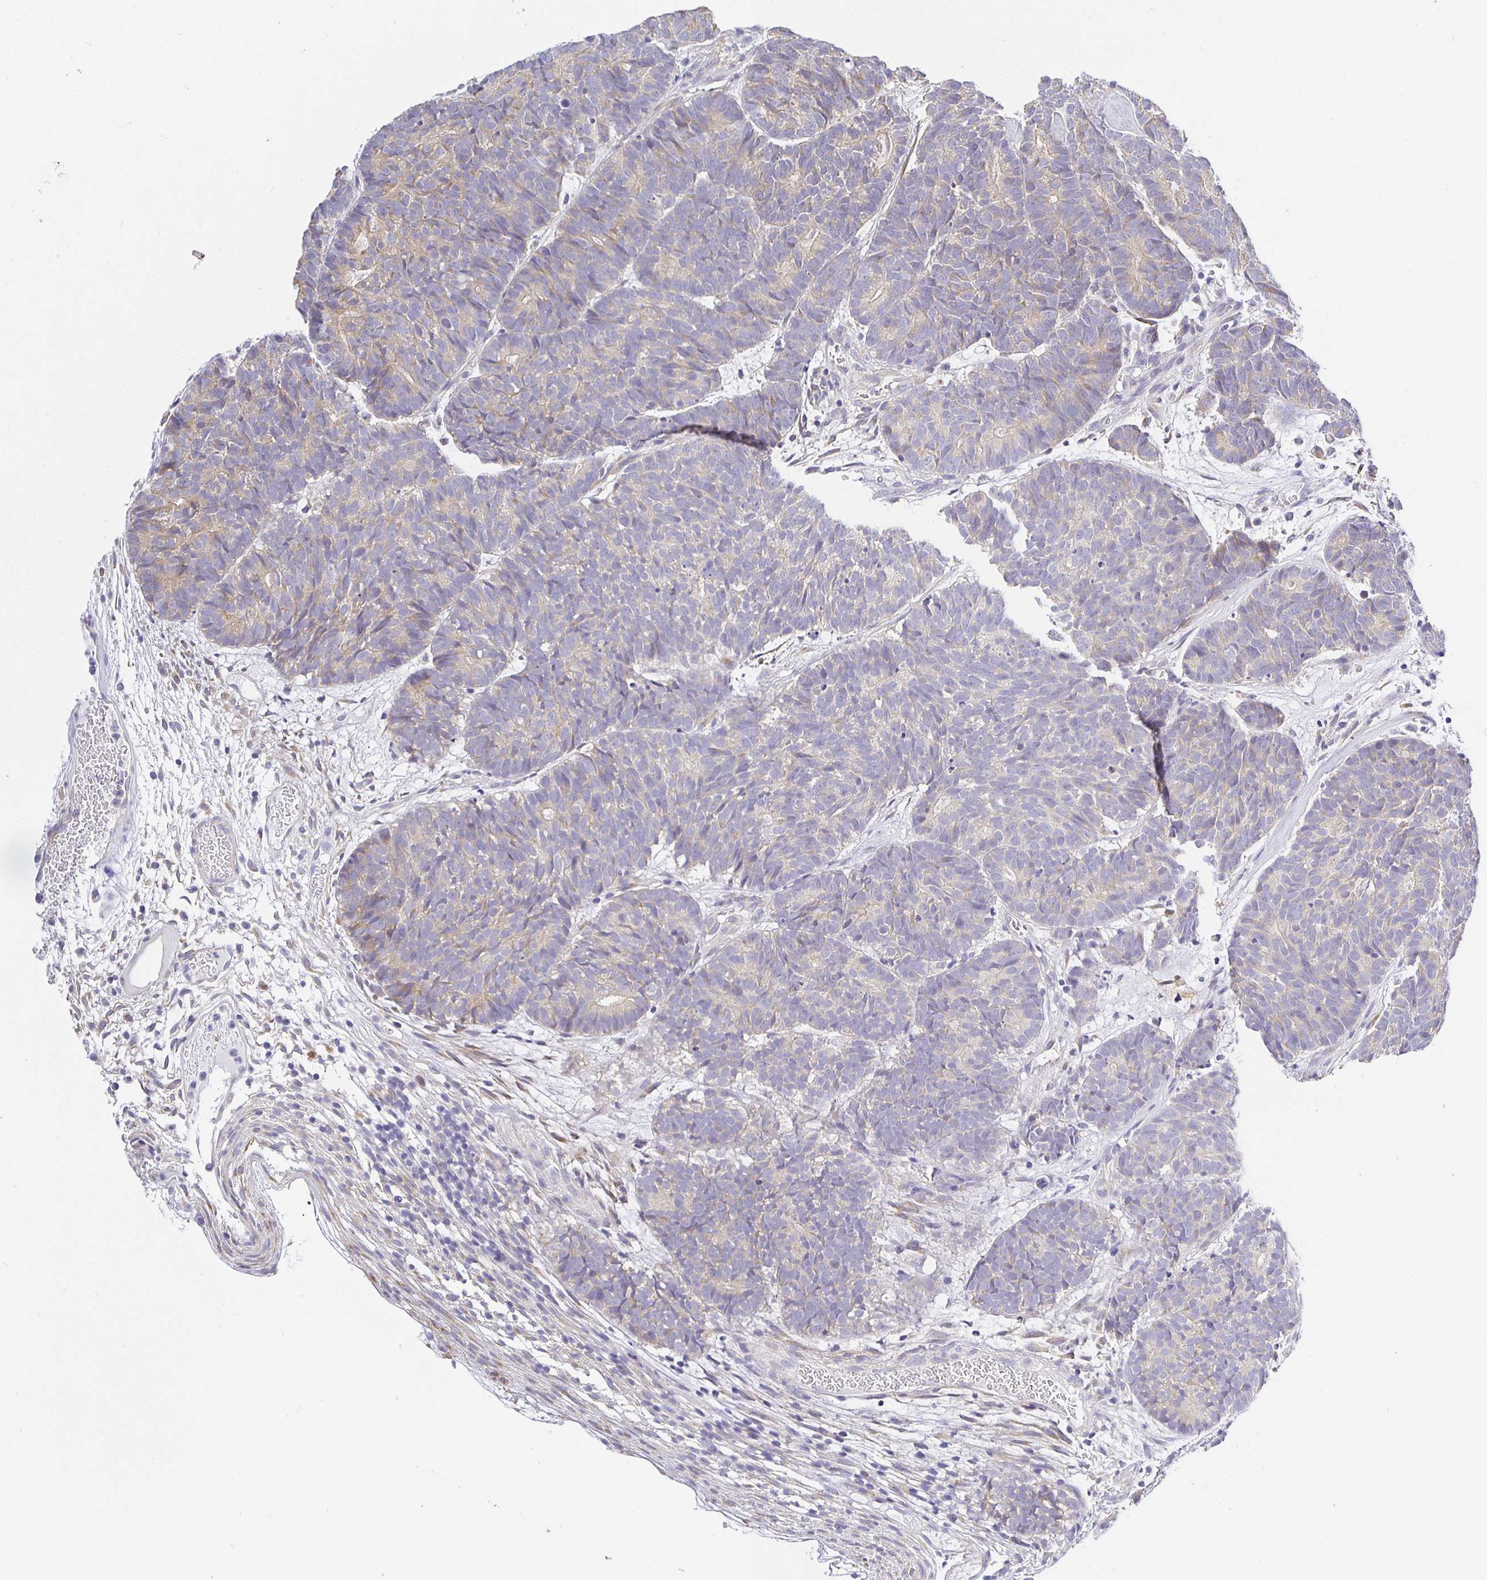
{"staining": {"intensity": "weak", "quantity": "<25%", "location": "cytoplasmic/membranous"}, "tissue": "head and neck cancer", "cell_type": "Tumor cells", "image_type": "cancer", "snomed": [{"axis": "morphology", "description": "Adenocarcinoma, NOS"}, {"axis": "topography", "description": "Head-Neck"}], "caption": "Head and neck adenocarcinoma was stained to show a protein in brown. There is no significant expression in tumor cells.", "gene": "OPALIN", "patient": {"sex": "female", "age": 81}}